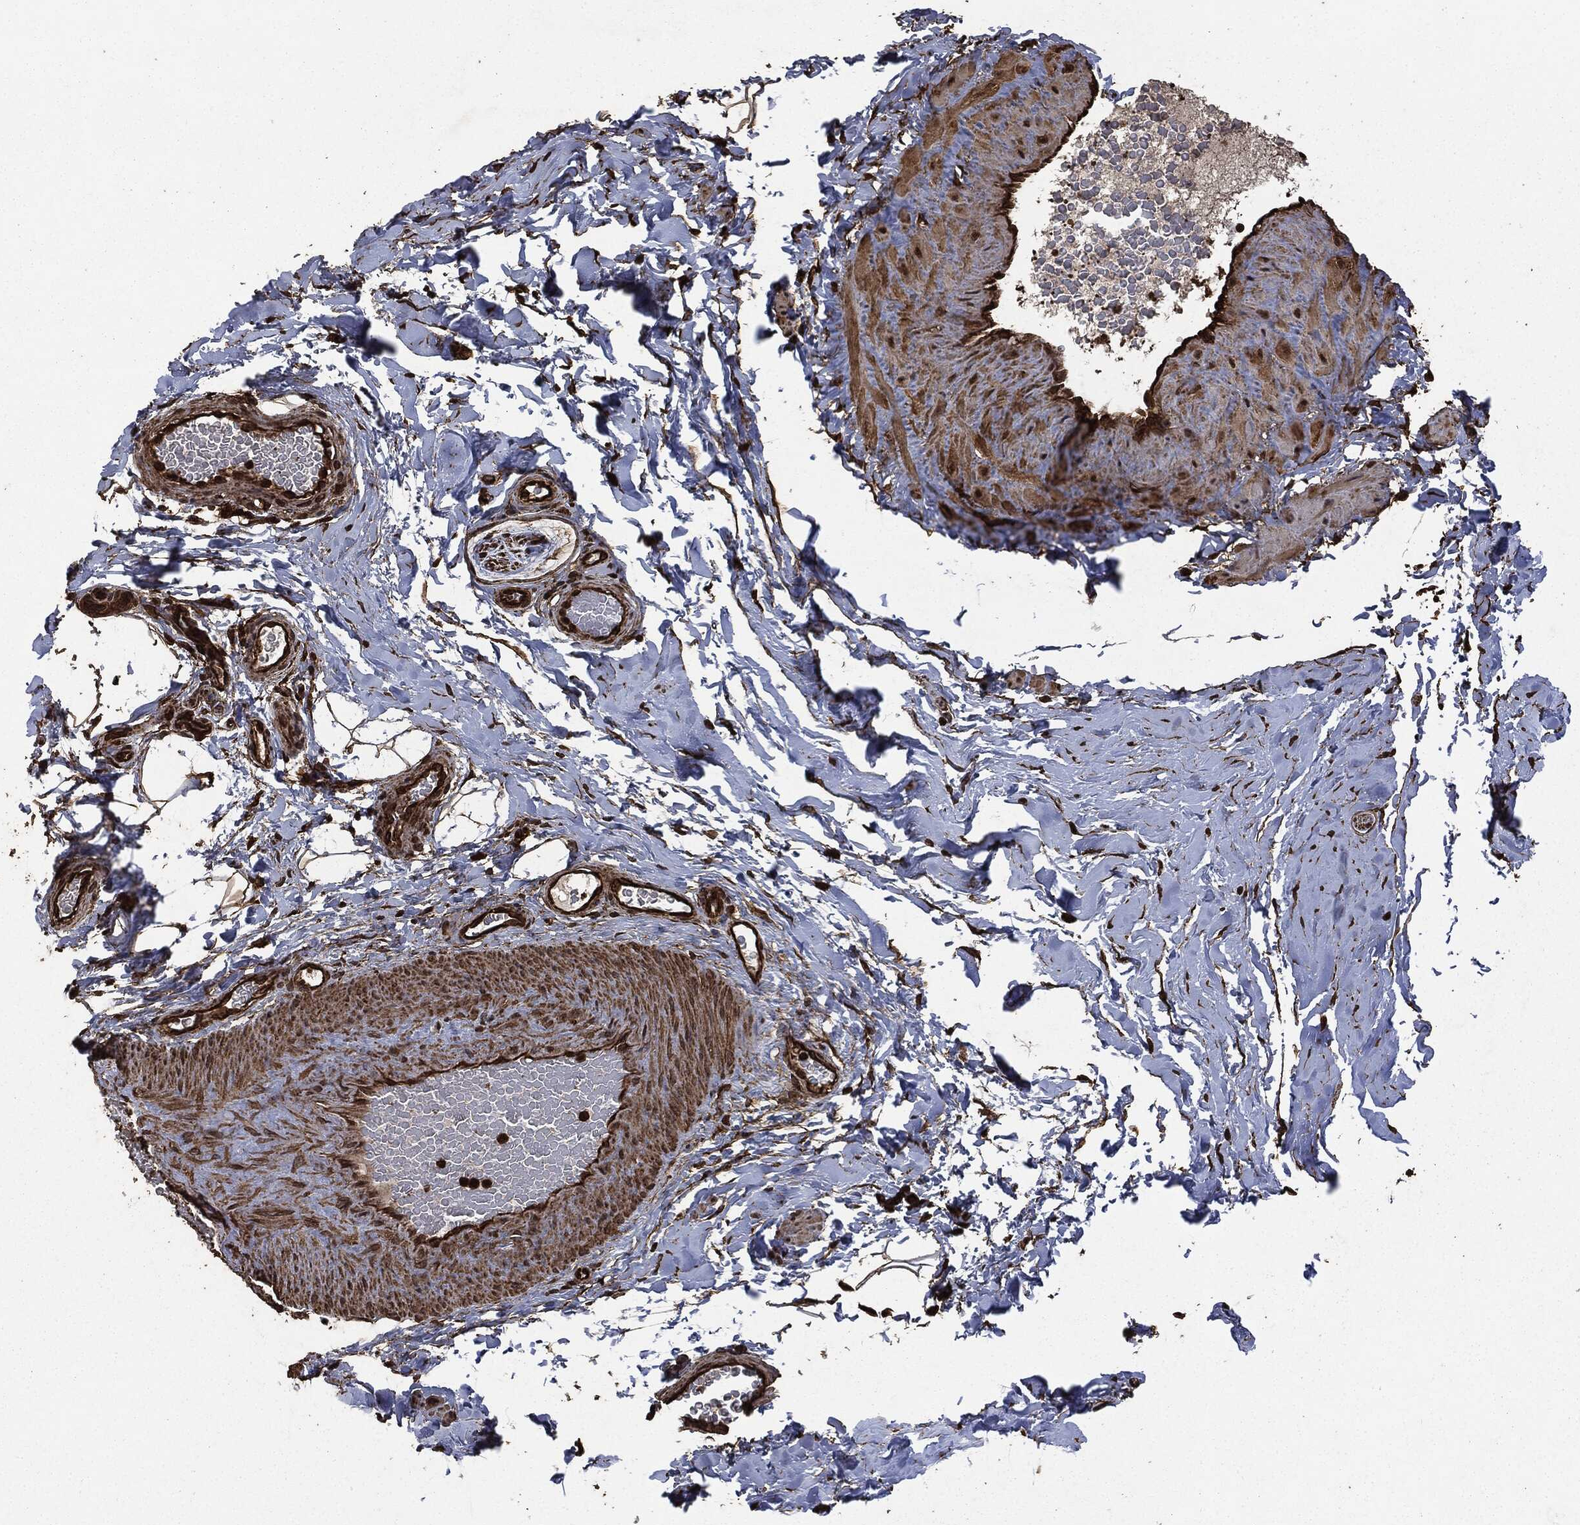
{"staining": {"intensity": "strong", "quantity": ">75%", "location": "cytoplasmic/membranous,nuclear"}, "tissue": "adipose tissue", "cell_type": "Adipocytes", "image_type": "normal", "snomed": [{"axis": "morphology", "description": "Normal tissue, NOS"}, {"axis": "topography", "description": "Soft tissue"}, {"axis": "topography", "description": "Vascular tissue"}], "caption": "The immunohistochemical stain labels strong cytoplasmic/membranous,nuclear positivity in adipocytes of benign adipose tissue. (DAB IHC, brown staining for protein, blue staining for nuclei).", "gene": "HRAS", "patient": {"sex": "male", "age": 41}}